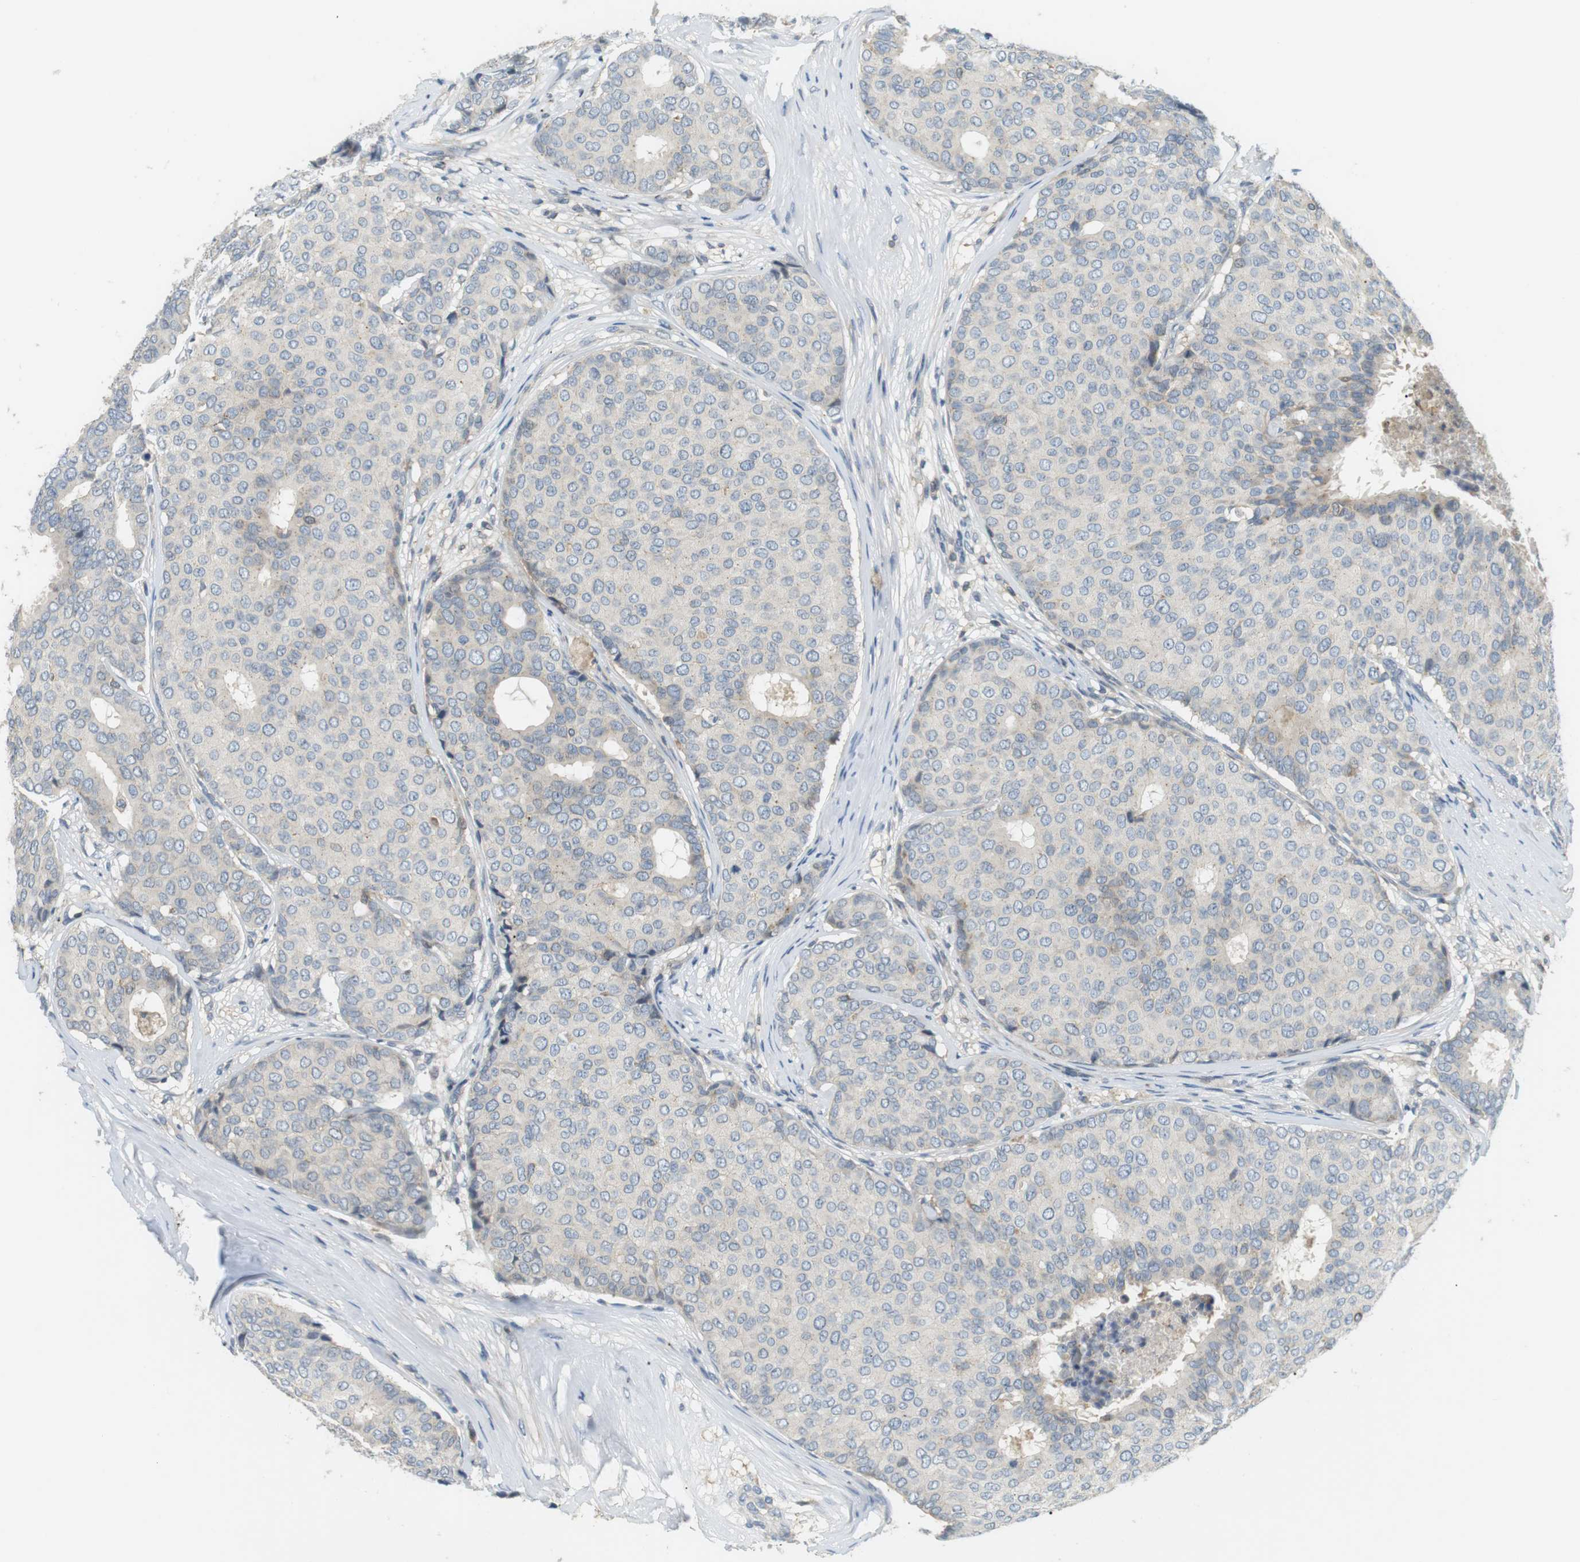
{"staining": {"intensity": "negative", "quantity": "none", "location": "none"}, "tissue": "breast cancer", "cell_type": "Tumor cells", "image_type": "cancer", "snomed": [{"axis": "morphology", "description": "Duct carcinoma"}, {"axis": "topography", "description": "Breast"}], "caption": "Photomicrograph shows no protein staining in tumor cells of invasive ductal carcinoma (breast) tissue. Brightfield microscopy of IHC stained with DAB (3,3'-diaminobenzidine) (brown) and hematoxylin (blue), captured at high magnification.", "gene": "P2RY1", "patient": {"sex": "female", "age": 75}}